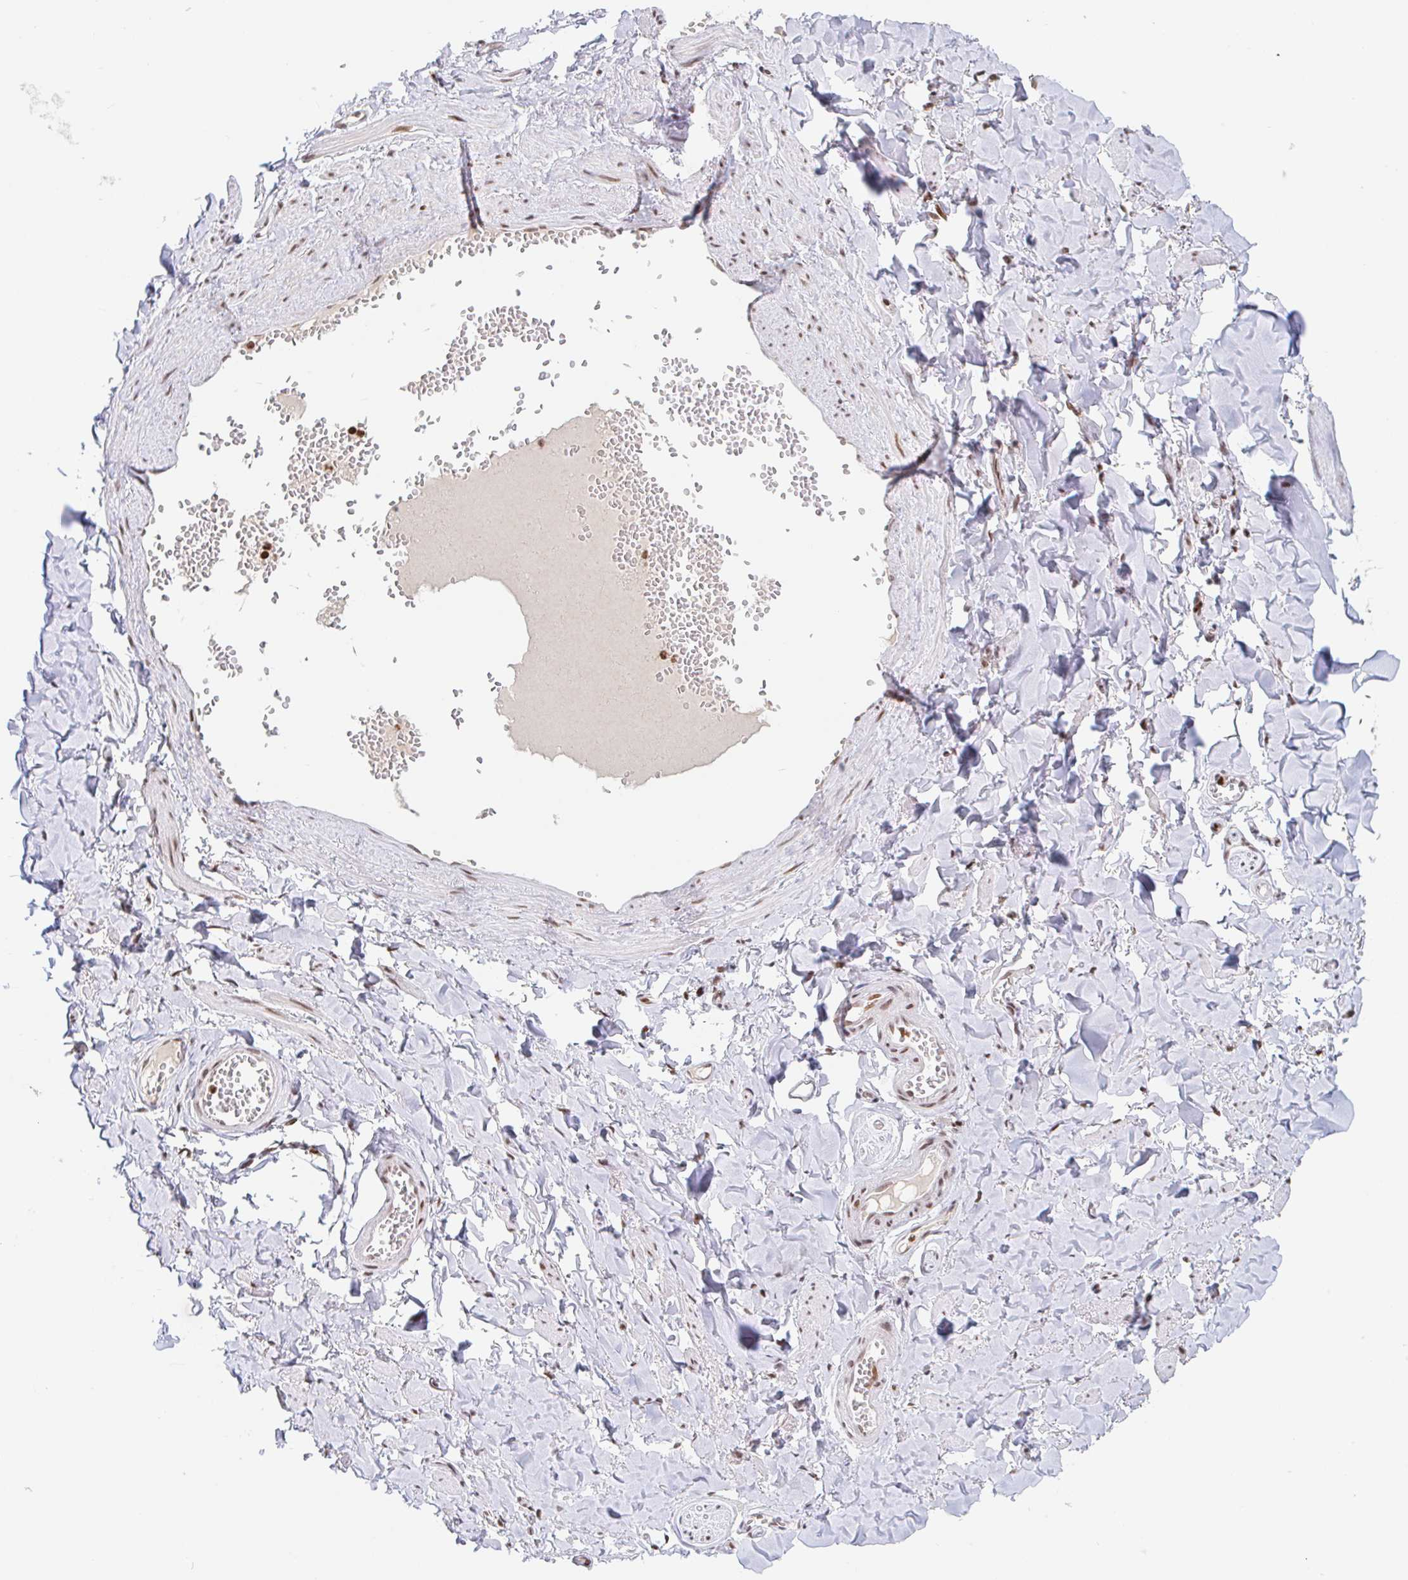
{"staining": {"intensity": "weak", "quantity": "25%-75%", "location": "nuclear"}, "tissue": "soft tissue", "cell_type": "Fibroblasts", "image_type": "normal", "snomed": [{"axis": "morphology", "description": "Normal tissue, NOS"}, {"axis": "topography", "description": "Vulva"}, {"axis": "topography", "description": "Peripheral nerve tissue"}], "caption": "Immunohistochemistry (IHC) staining of normal soft tissue, which shows low levels of weak nuclear staining in approximately 25%-75% of fibroblasts indicating weak nuclear protein expression. The staining was performed using DAB (3,3'-diaminobenzidine) (brown) for protein detection and nuclei were counterstained in hematoxylin (blue).", "gene": "HOXC10", "patient": {"sex": "female", "age": 66}}